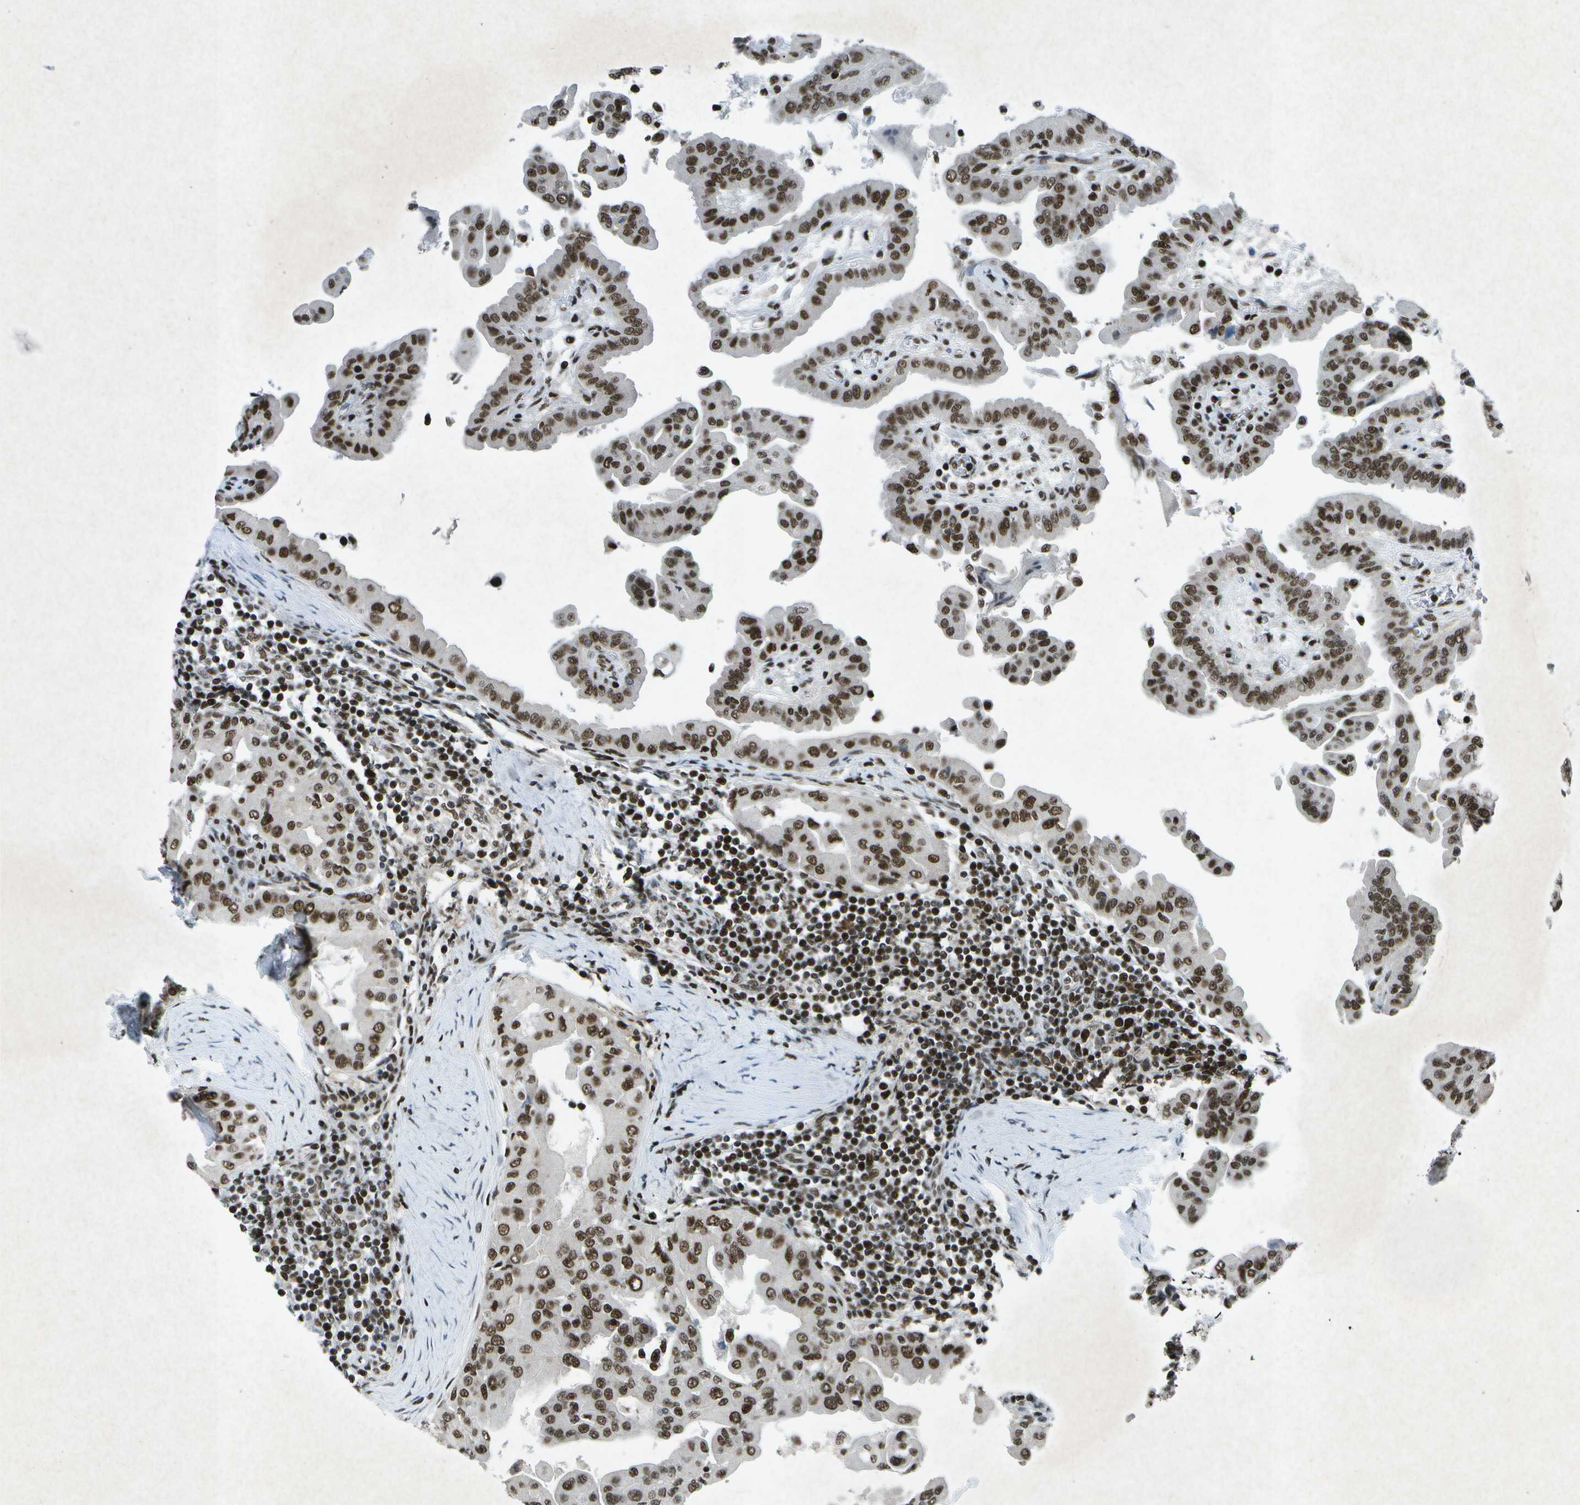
{"staining": {"intensity": "strong", "quantity": ">75%", "location": "nuclear"}, "tissue": "thyroid cancer", "cell_type": "Tumor cells", "image_type": "cancer", "snomed": [{"axis": "morphology", "description": "Papillary adenocarcinoma, NOS"}, {"axis": "topography", "description": "Thyroid gland"}], "caption": "Approximately >75% of tumor cells in thyroid papillary adenocarcinoma display strong nuclear protein staining as visualized by brown immunohistochemical staining.", "gene": "MTA2", "patient": {"sex": "male", "age": 33}}